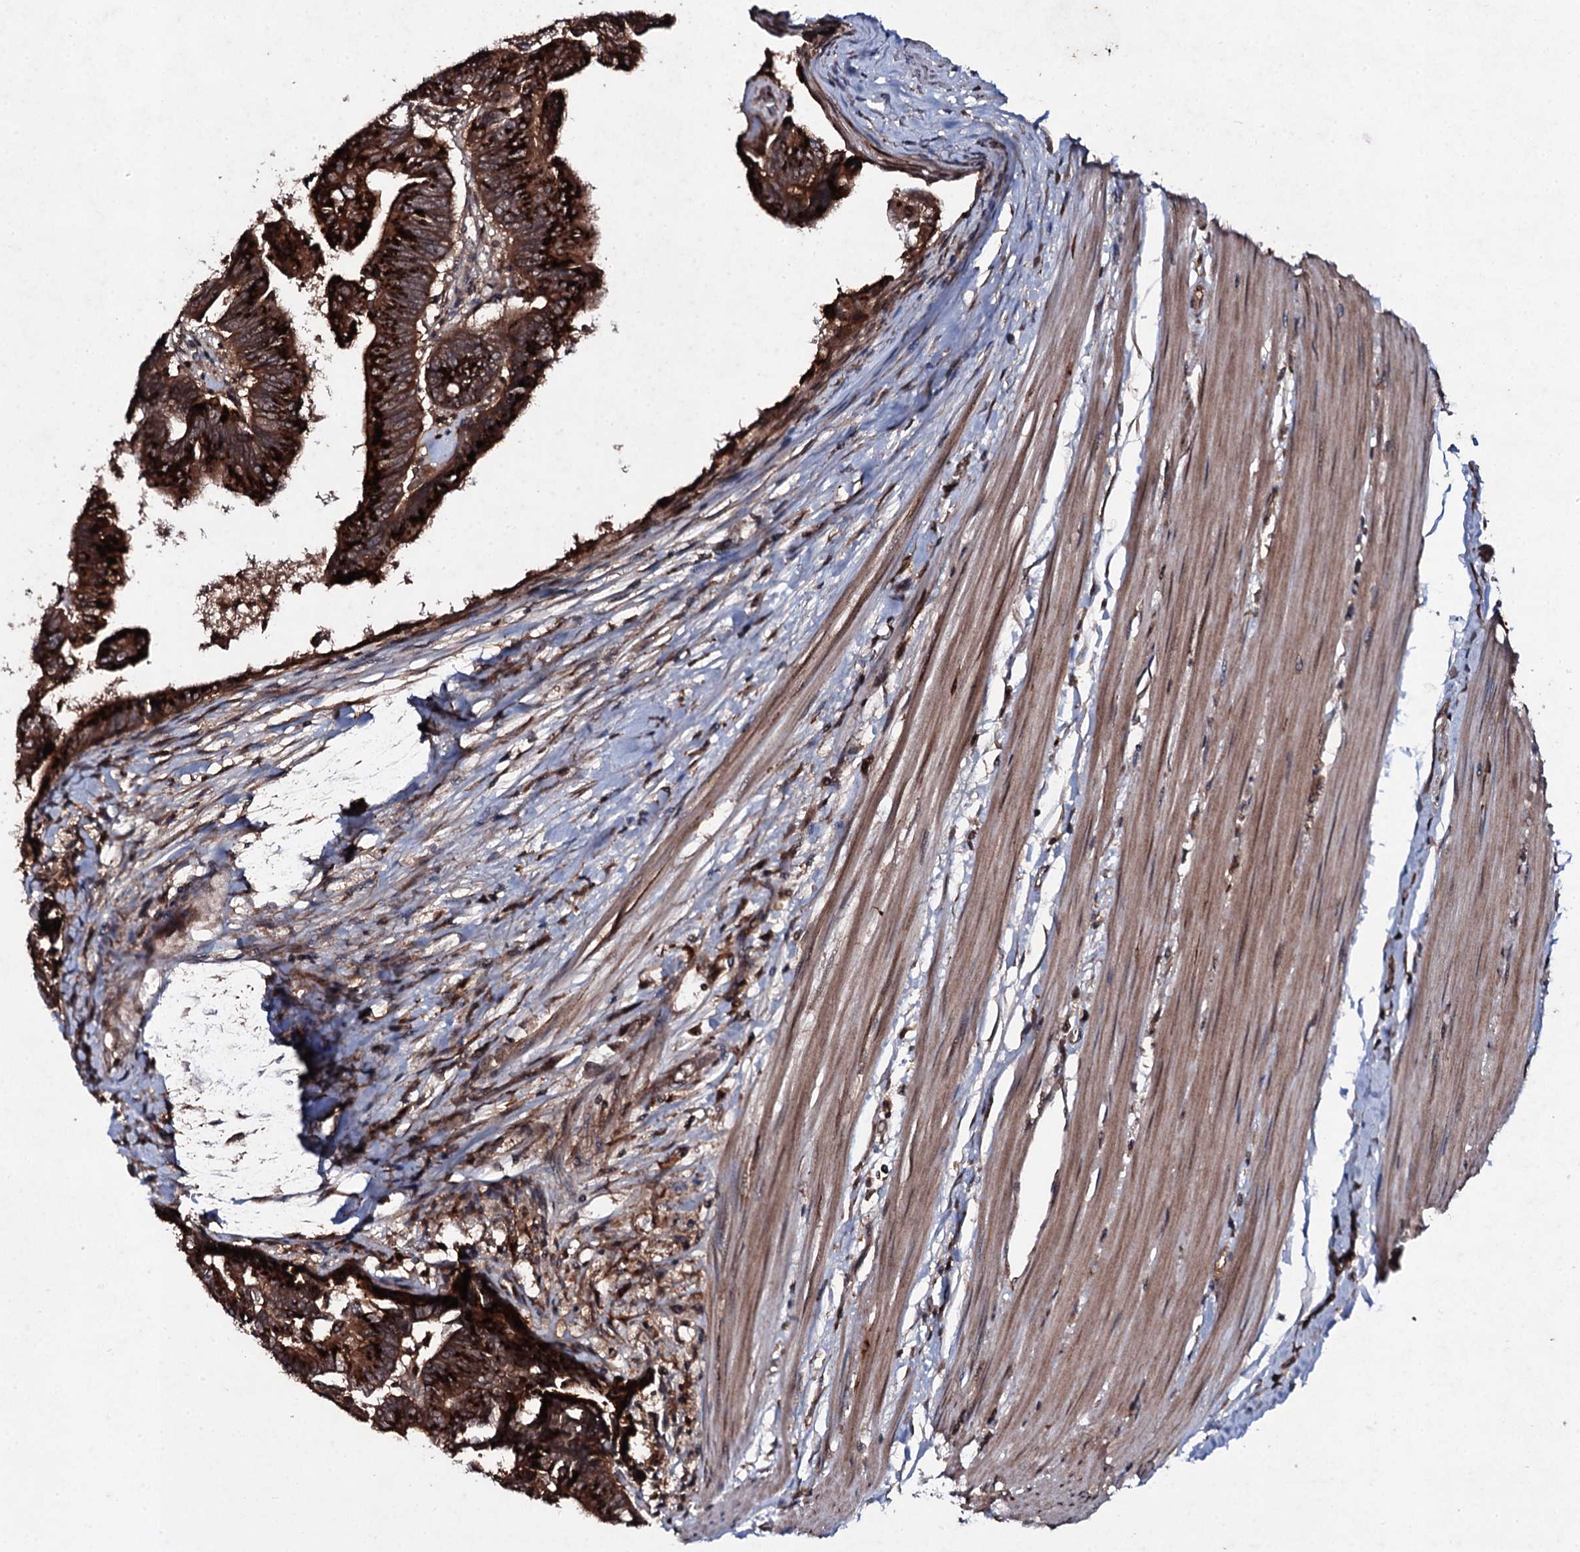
{"staining": {"intensity": "strong", "quantity": ">75%", "location": "cytoplasmic/membranous"}, "tissue": "colorectal cancer", "cell_type": "Tumor cells", "image_type": "cancer", "snomed": [{"axis": "morphology", "description": "Adenocarcinoma, NOS"}, {"axis": "topography", "description": "Rectum"}], "caption": "Protein analysis of colorectal adenocarcinoma tissue shows strong cytoplasmic/membranous expression in about >75% of tumor cells.", "gene": "SNAP23", "patient": {"sex": "female", "age": 65}}